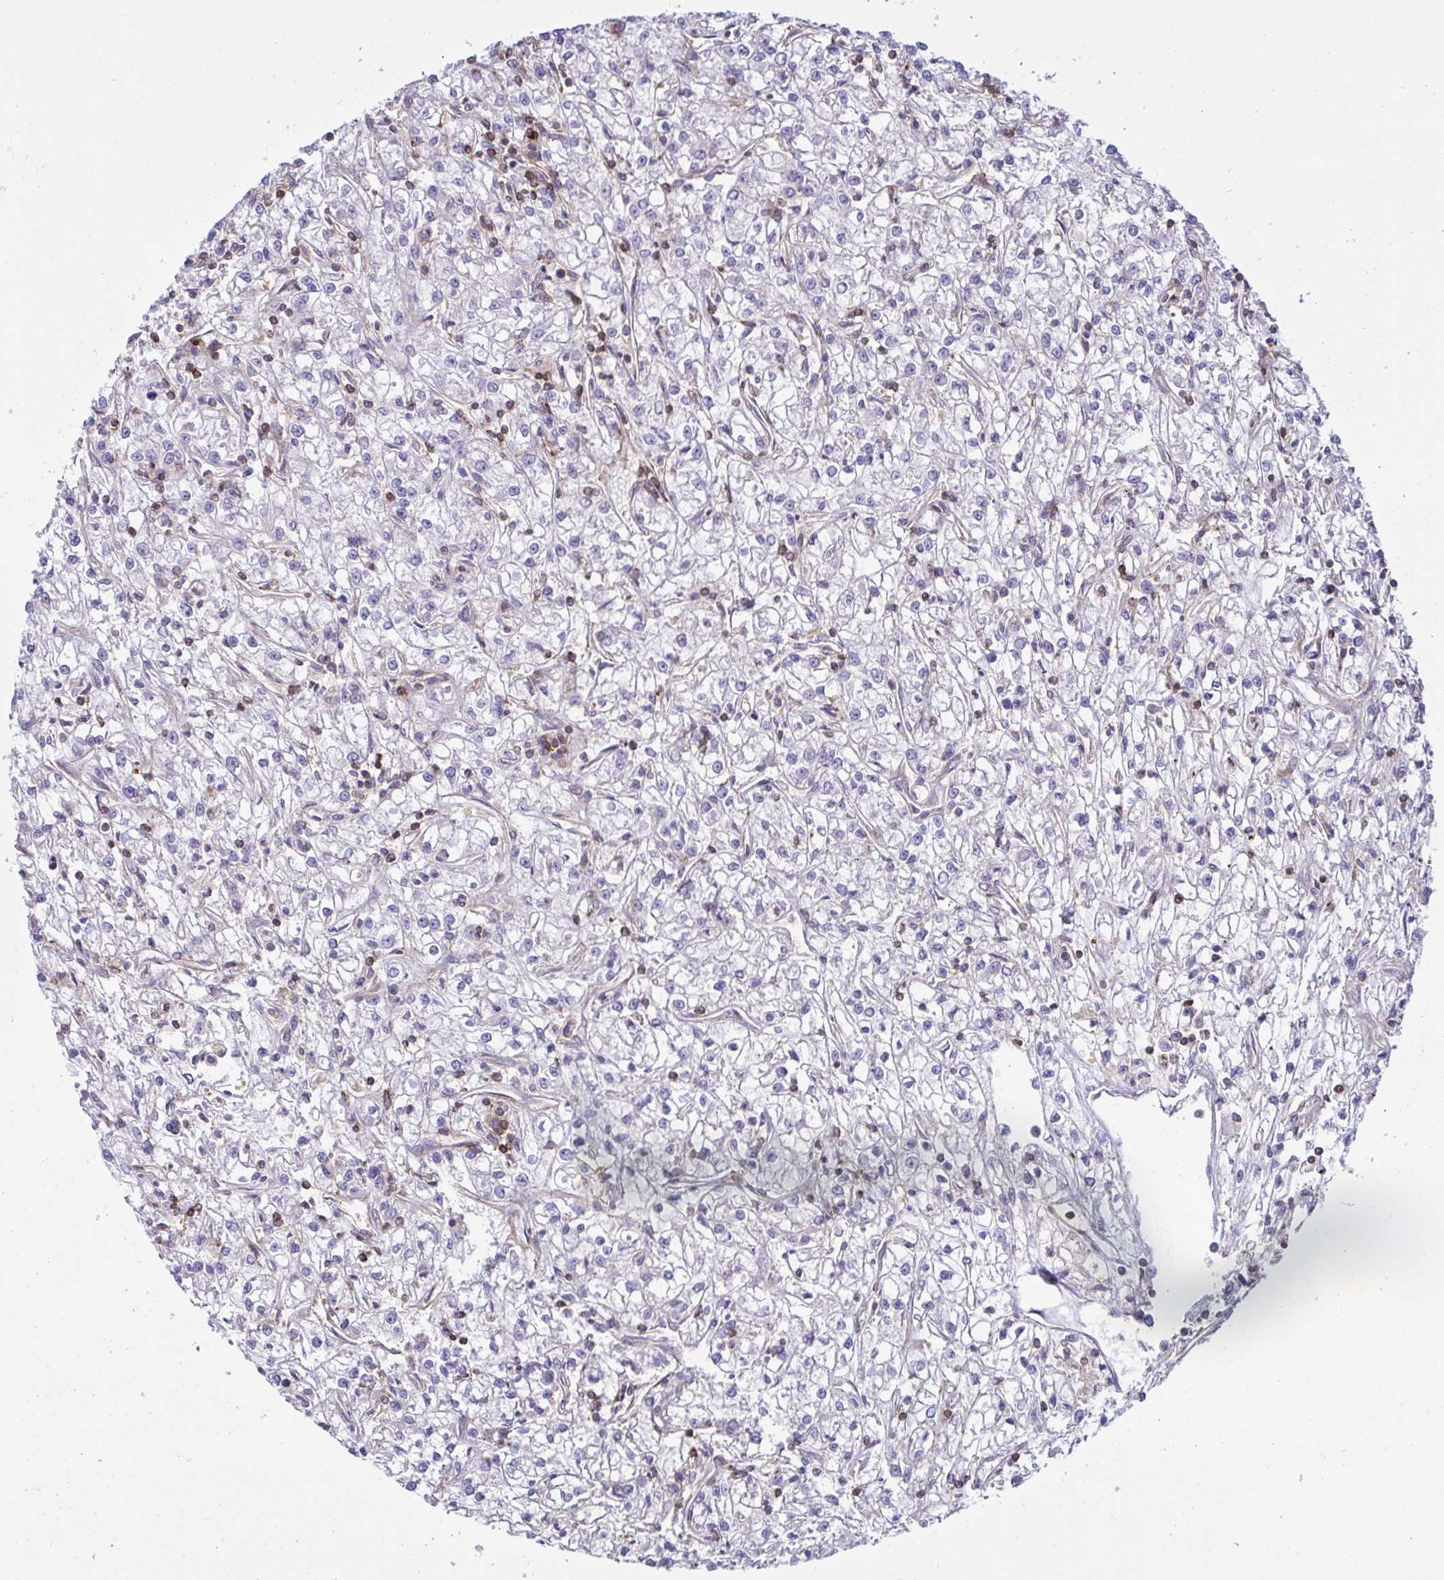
{"staining": {"intensity": "negative", "quantity": "none", "location": "none"}, "tissue": "renal cancer", "cell_type": "Tumor cells", "image_type": "cancer", "snomed": [{"axis": "morphology", "description": "Adenocarcinoma, NOS"}, {"axis": "topography", "description": "Kidney"}], "caption": "Tumor cells show no significant expression in renal cancer.", "gene": "TSC22D3", "patient": {"sex": "female", "age": 59}}